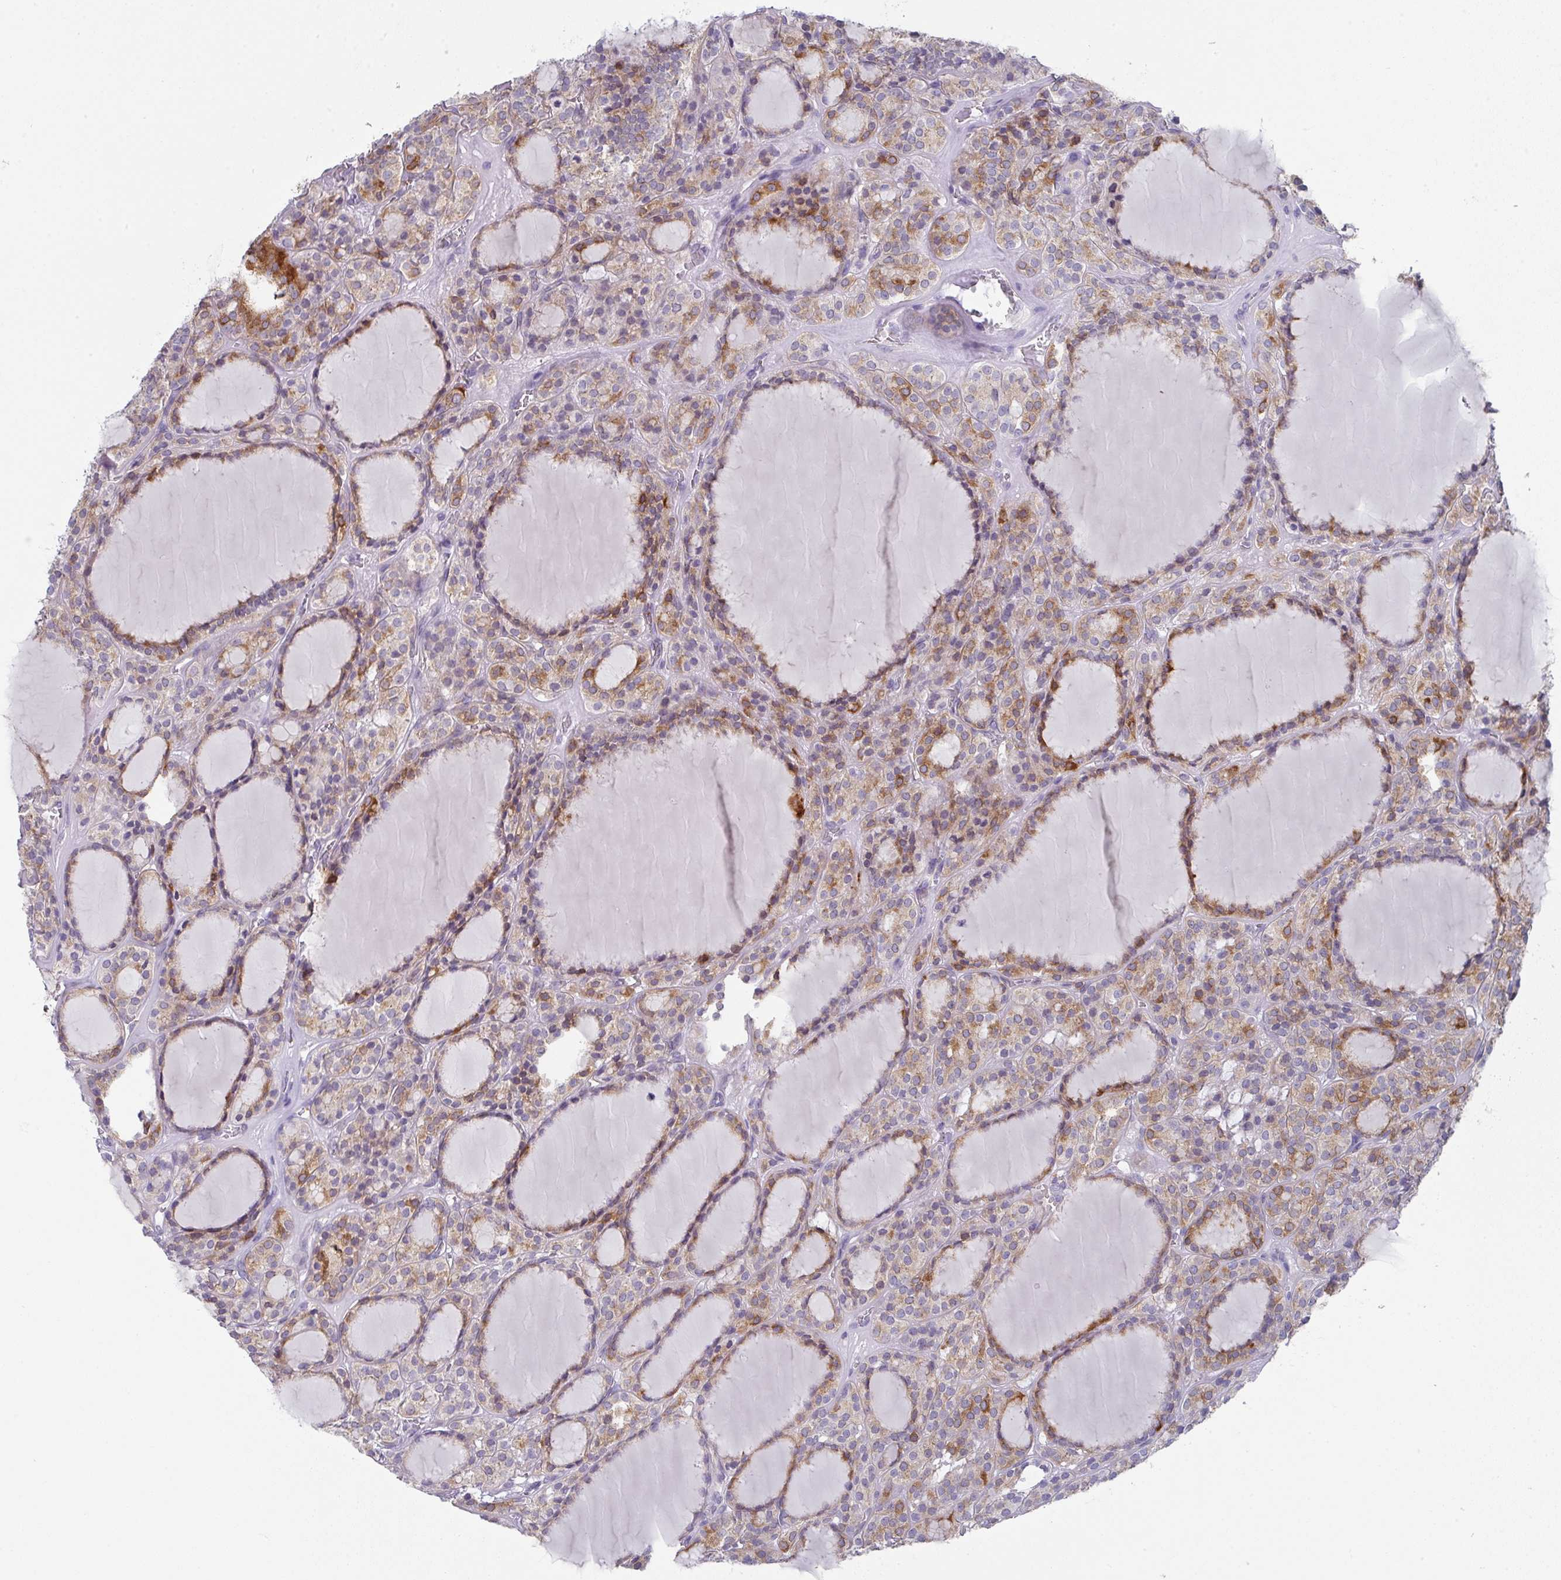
{"staining": {"intensity": "strong", "quantity": "25%-75%", "location": "cytoplasmic/membranous"}, "tissue": "thyroid cancer", "cell_type": "Tumor cells", "image_type": "cancer", "snomed": [{"axis": "morphology", "description": "Follicular adenoma carcinoma, NOS"}, {"axis": "topography", "description": "Thyroid gland"}], "caption": "Immunohistochemistry image of human thyroid cancer stained for a protein (brown), which displays high levels of strong cytoplasmic/membranous positivity in about 25%-75% of tumor cells.", "gene": "DCAF12L2", "patient": {"sex": "female", "age": 63}}